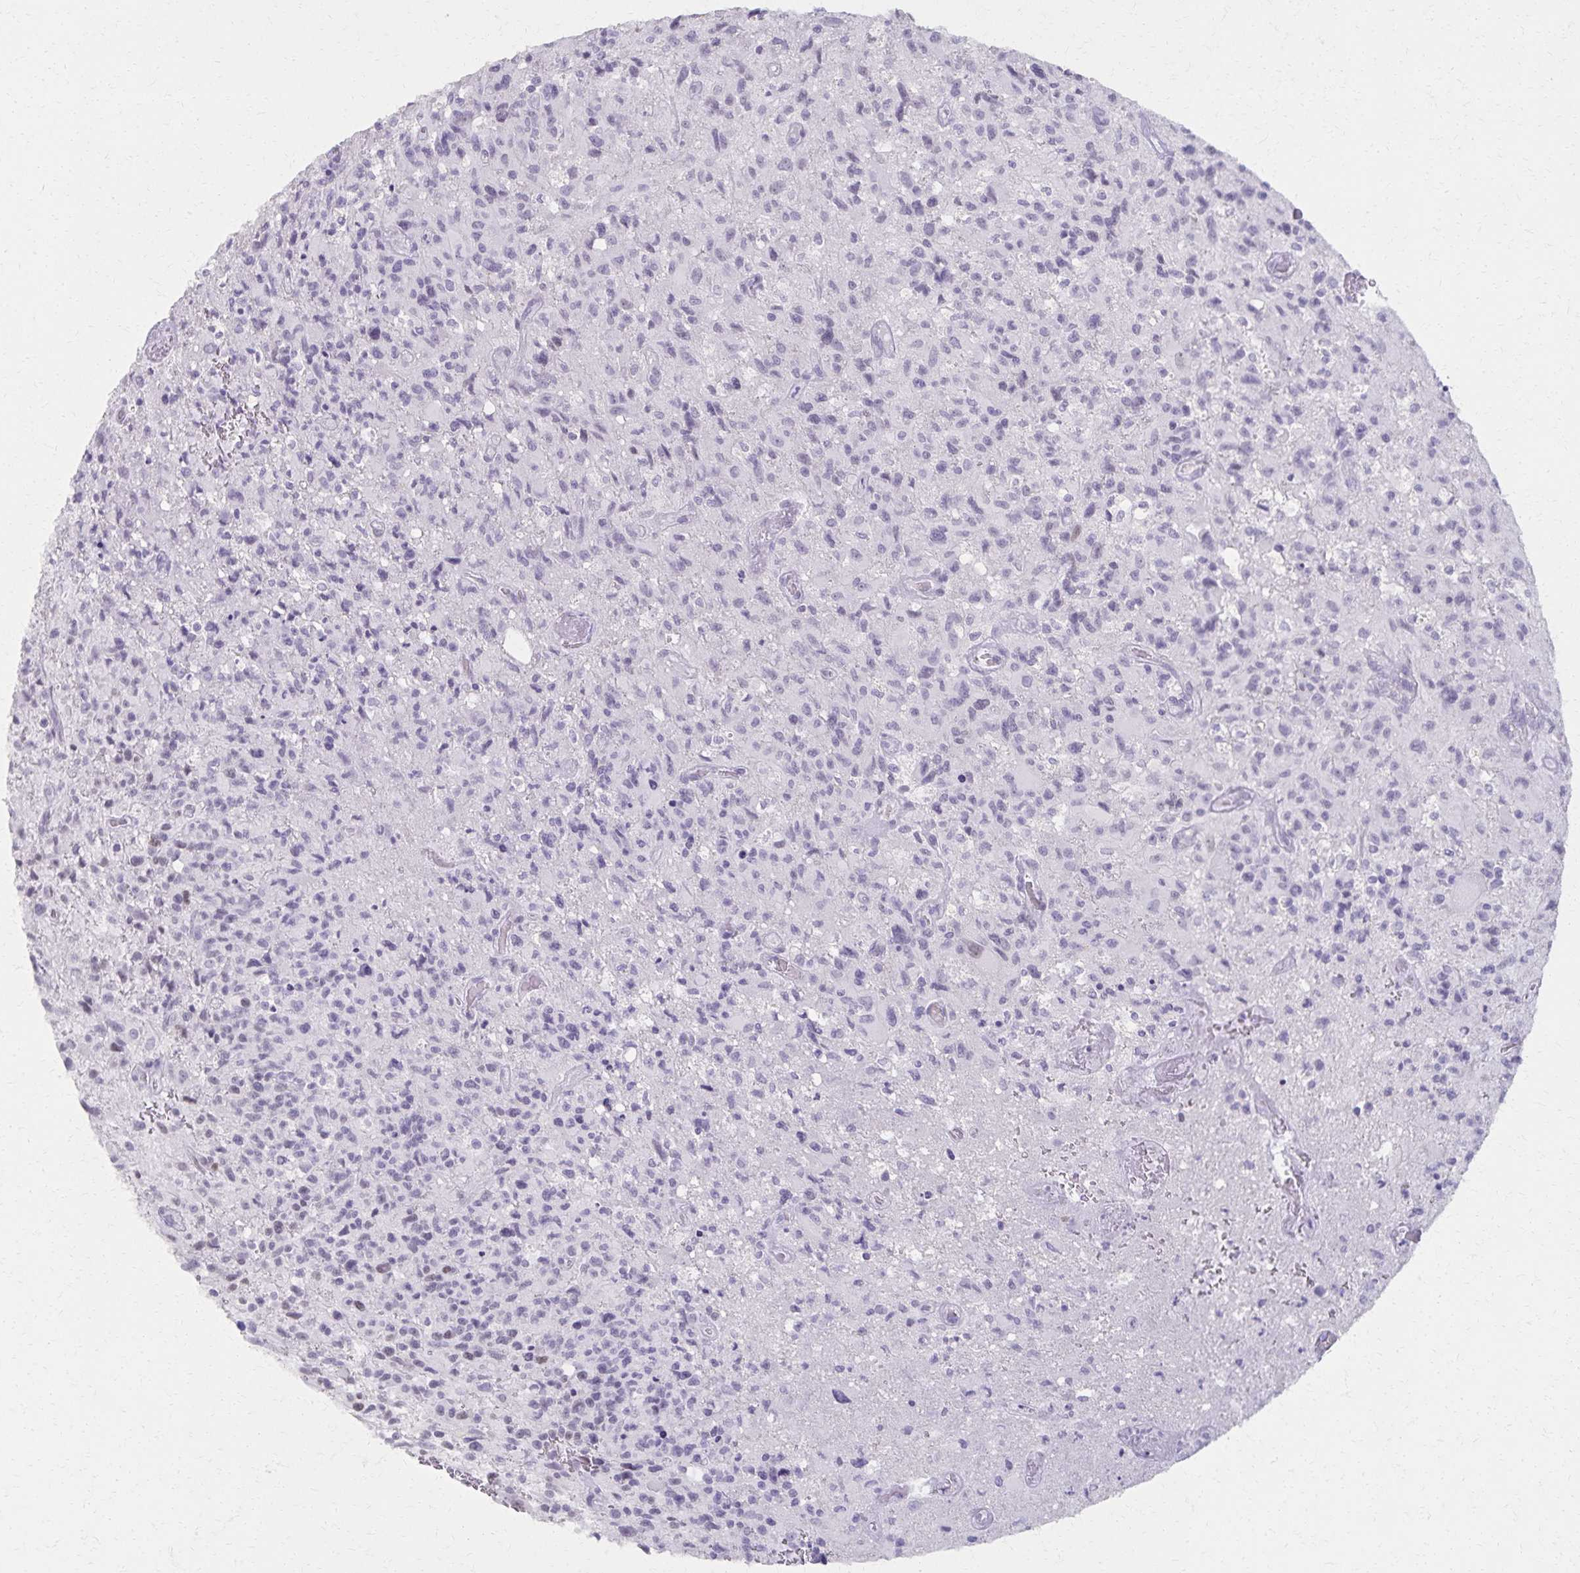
{"staining": {"intensity": "negative", "quantity": "none", "location": "none"}, "tissue": "glioma", "cell_type": "Tumor cells", "image_type": "cancer", "snomed": [{"axis": "morphology", "description": "Glioma, malignant, High grade"}, {"axis": "topography", "description": "Brain"}], "caption": "The photomicrograph reveals no staining of tumor cells in glioma. The staining is performed using DAB (3,3'-diaminobenzidine) brown chromogen with nuclei counter-stained in using hematoxylin.", "gene": "MORC4", "patient": {"sex": "male", "age": 63}}